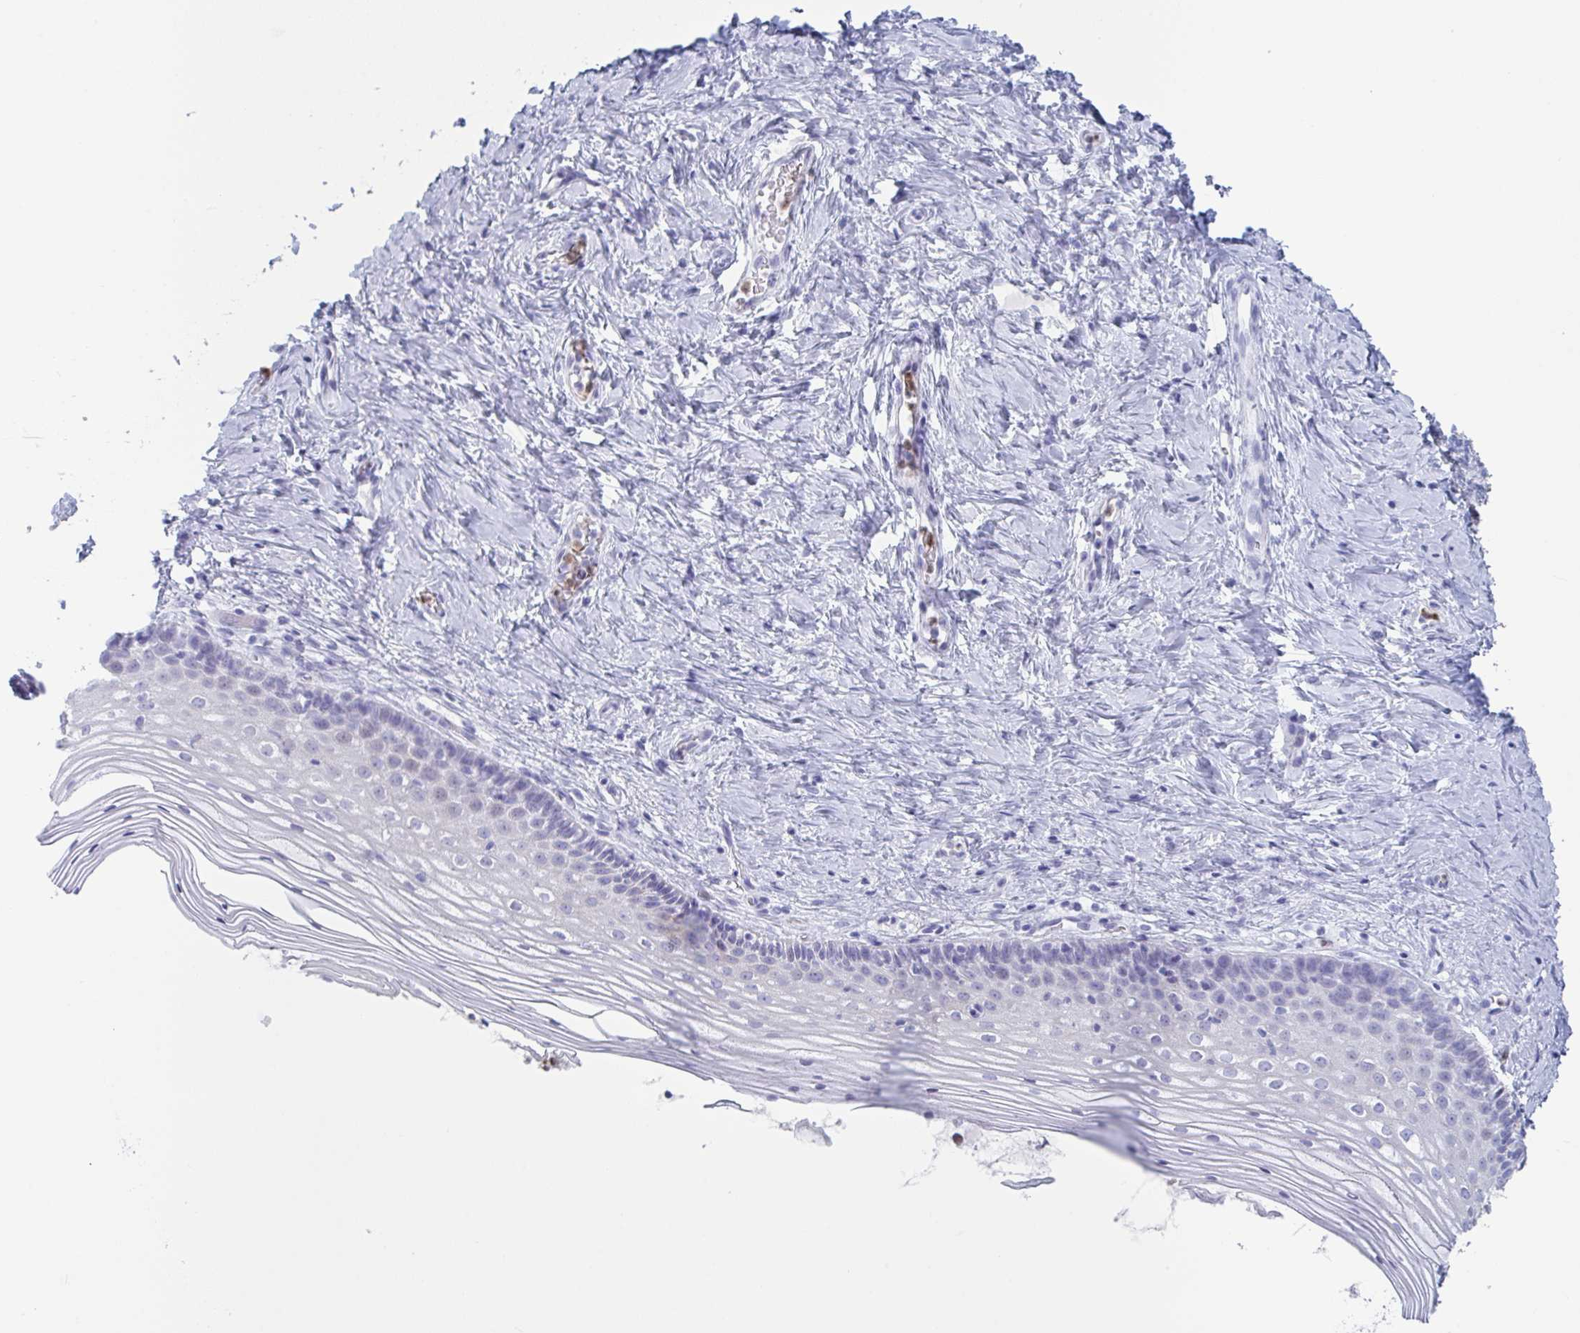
{"staining": {"intensity": "negative", "quantity": "none", "location": "none"}, "tissue": "vagina", "cell_type": "Squamous epithelial cells", "image_type": "normal", "snomed": [{"axis": "morphology", "description": "Normal tissue, NOS"}, {"axis": "topography", "description": "Vagina"}], "caption": "An immunohistochemistry (IHC) micrograph of benign vagina is shown. There is no staining in squamous epithelial cells of vagina.", "gene": "CYP4F11", "patient": {"sex": "female", "age": 45}}